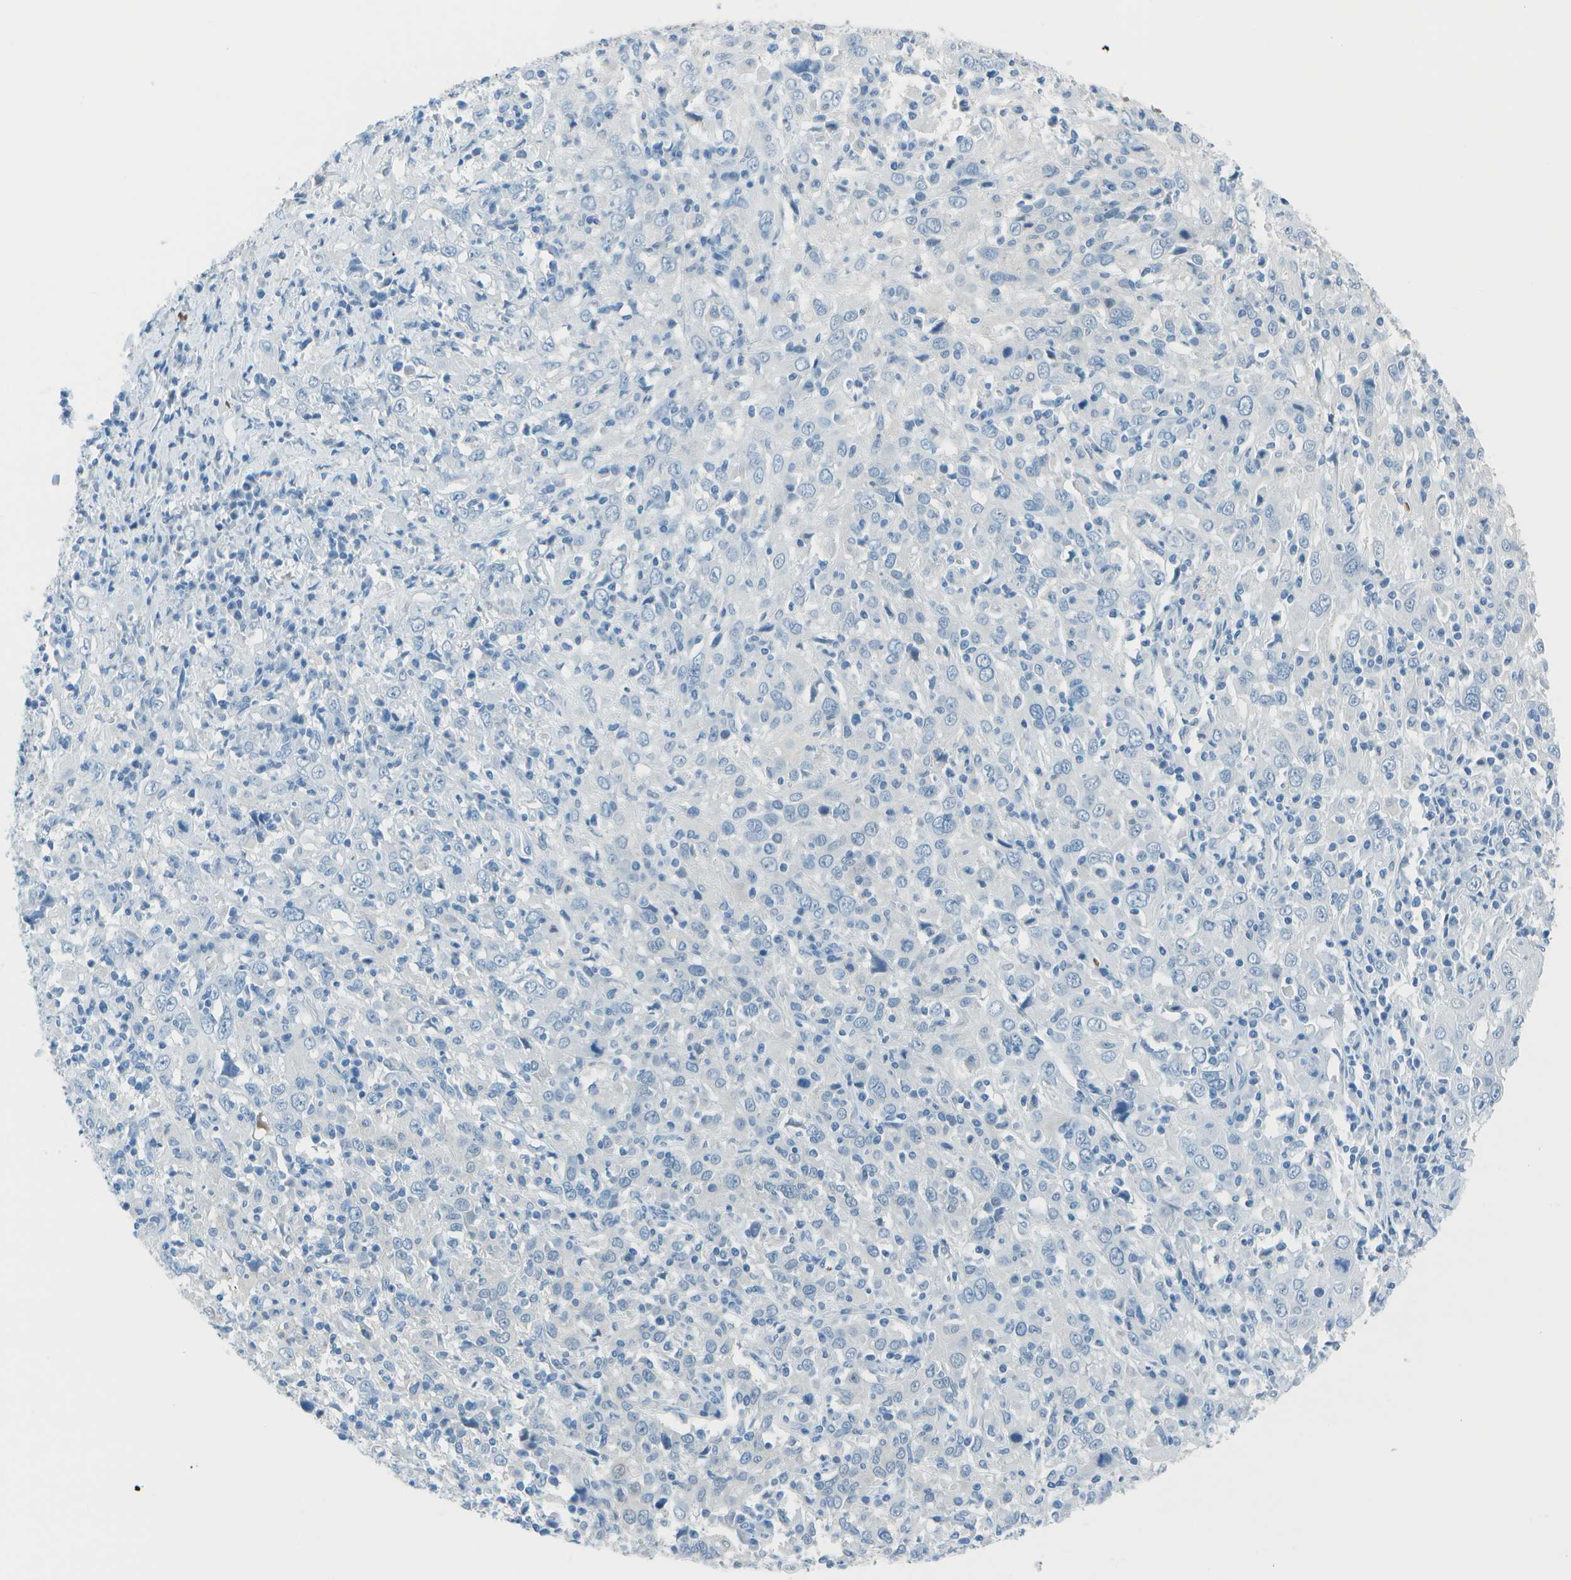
{"staining": {"intensity": "negative", "quantity": "none", "location": "none"}, "tissue": "cervical cancer", "cell_type": "Tumor cells", "image_type": "cancer", "snomed": [{"axis": "morphology", "description": "Squamous cell carcinoma, NOS"}, {"axis": "topography", "description": "Cervix"}], "caption": "An immunohistochemistry photomicrograph of cervical cancer (squamous cell carcinoma) is shown. There is no staining in tumor cells of cervical cancer (squamous cell carcinoma). (DAB IHC visualized using brightfield microscopy, high magnification).", "gene": "ASL", "patient": {"sex": "female", "age": 46}}